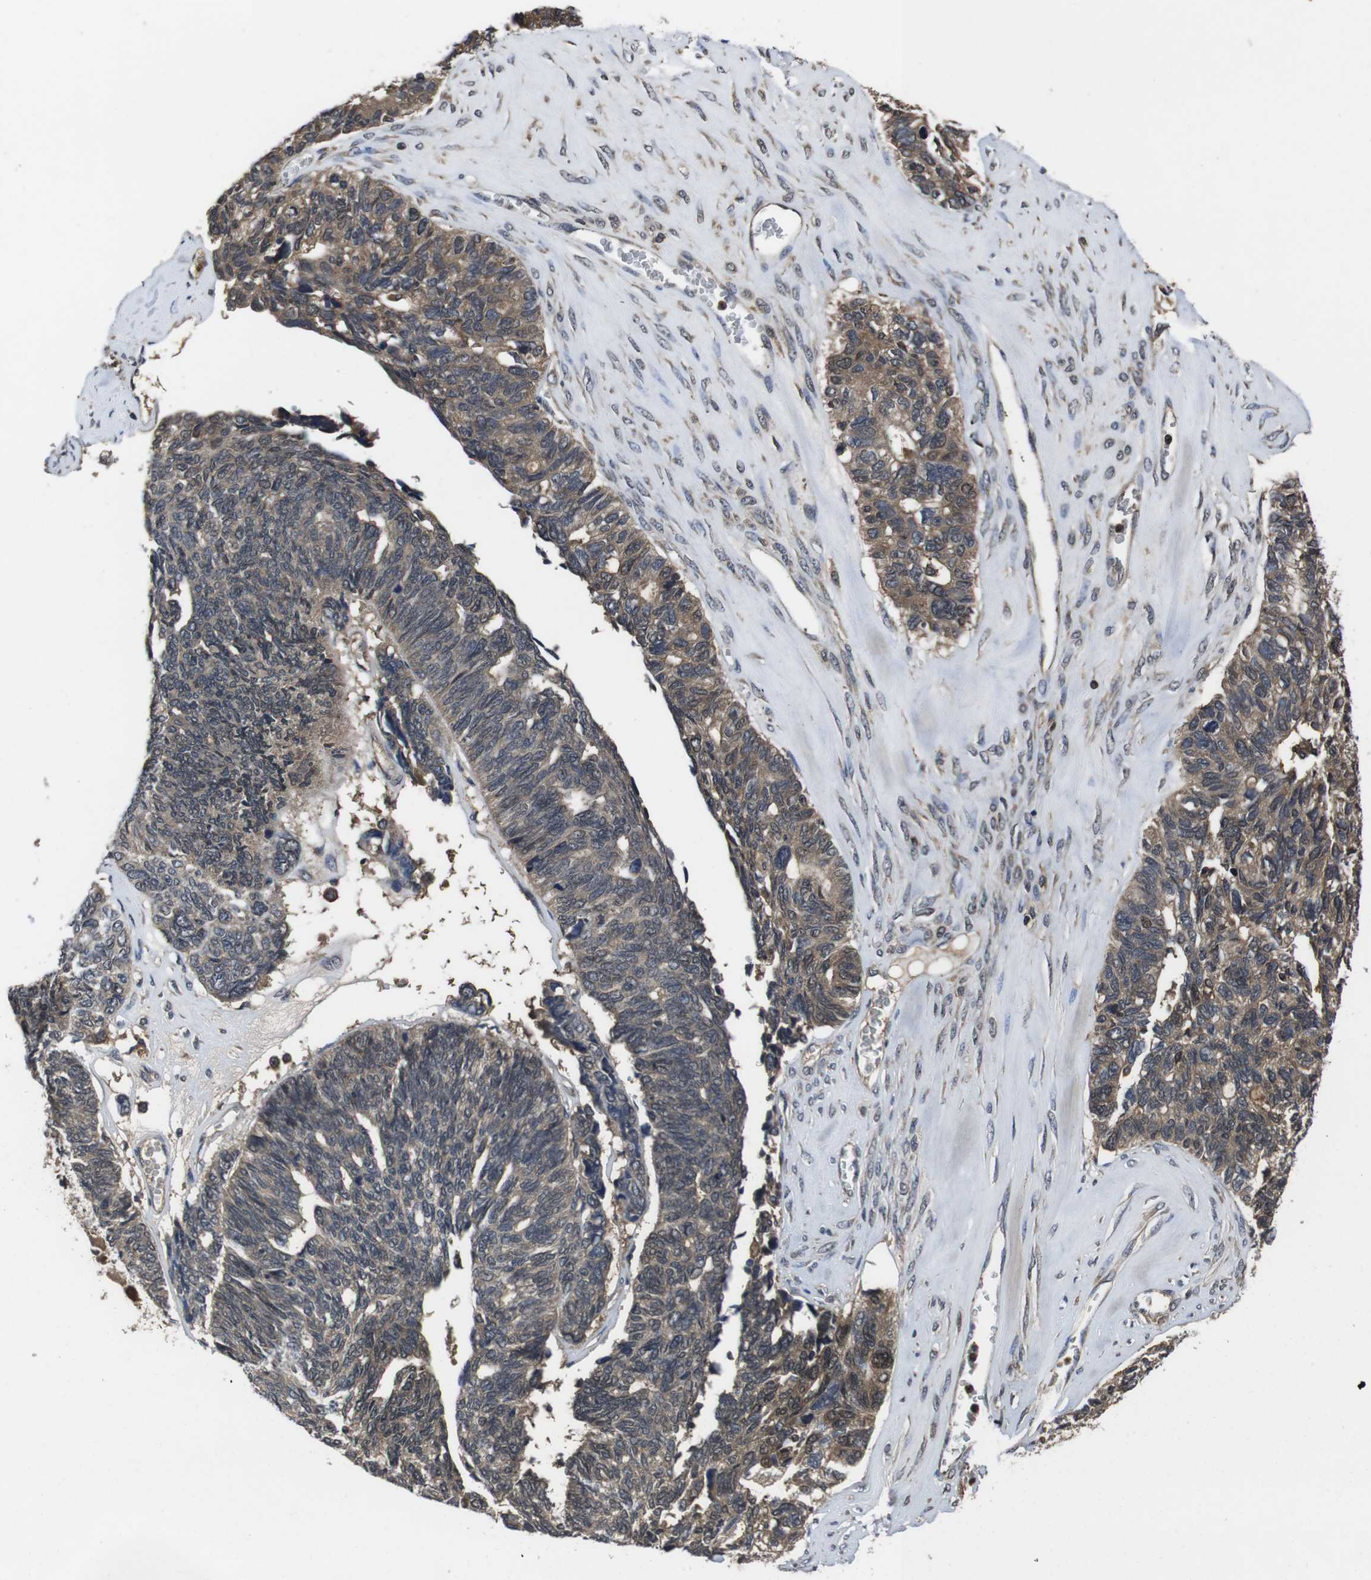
{"staining": {"intensity": "moderate", "quantity": ">75%", "location": "cytoplasmic/membranous"}, "tissue": "ovarian cancer", "cell_type": "Tumor cells", "image_type": "cancer", "snomed": [{"axis": "morphology", "description": "Cystadenocarcinoma, serous, NOS"}, {"axis": "topography", "description": "Ovary"}], "caption": "Serous cystadenocarcinoma (ovarian) was stained to show a protein in brown. There is medium levels of moderate cytoplasmic/membranous staining in about >75% of tumor cells.", "gene": "CXCL11", "patient": {"sex": "female", "age": 79}}